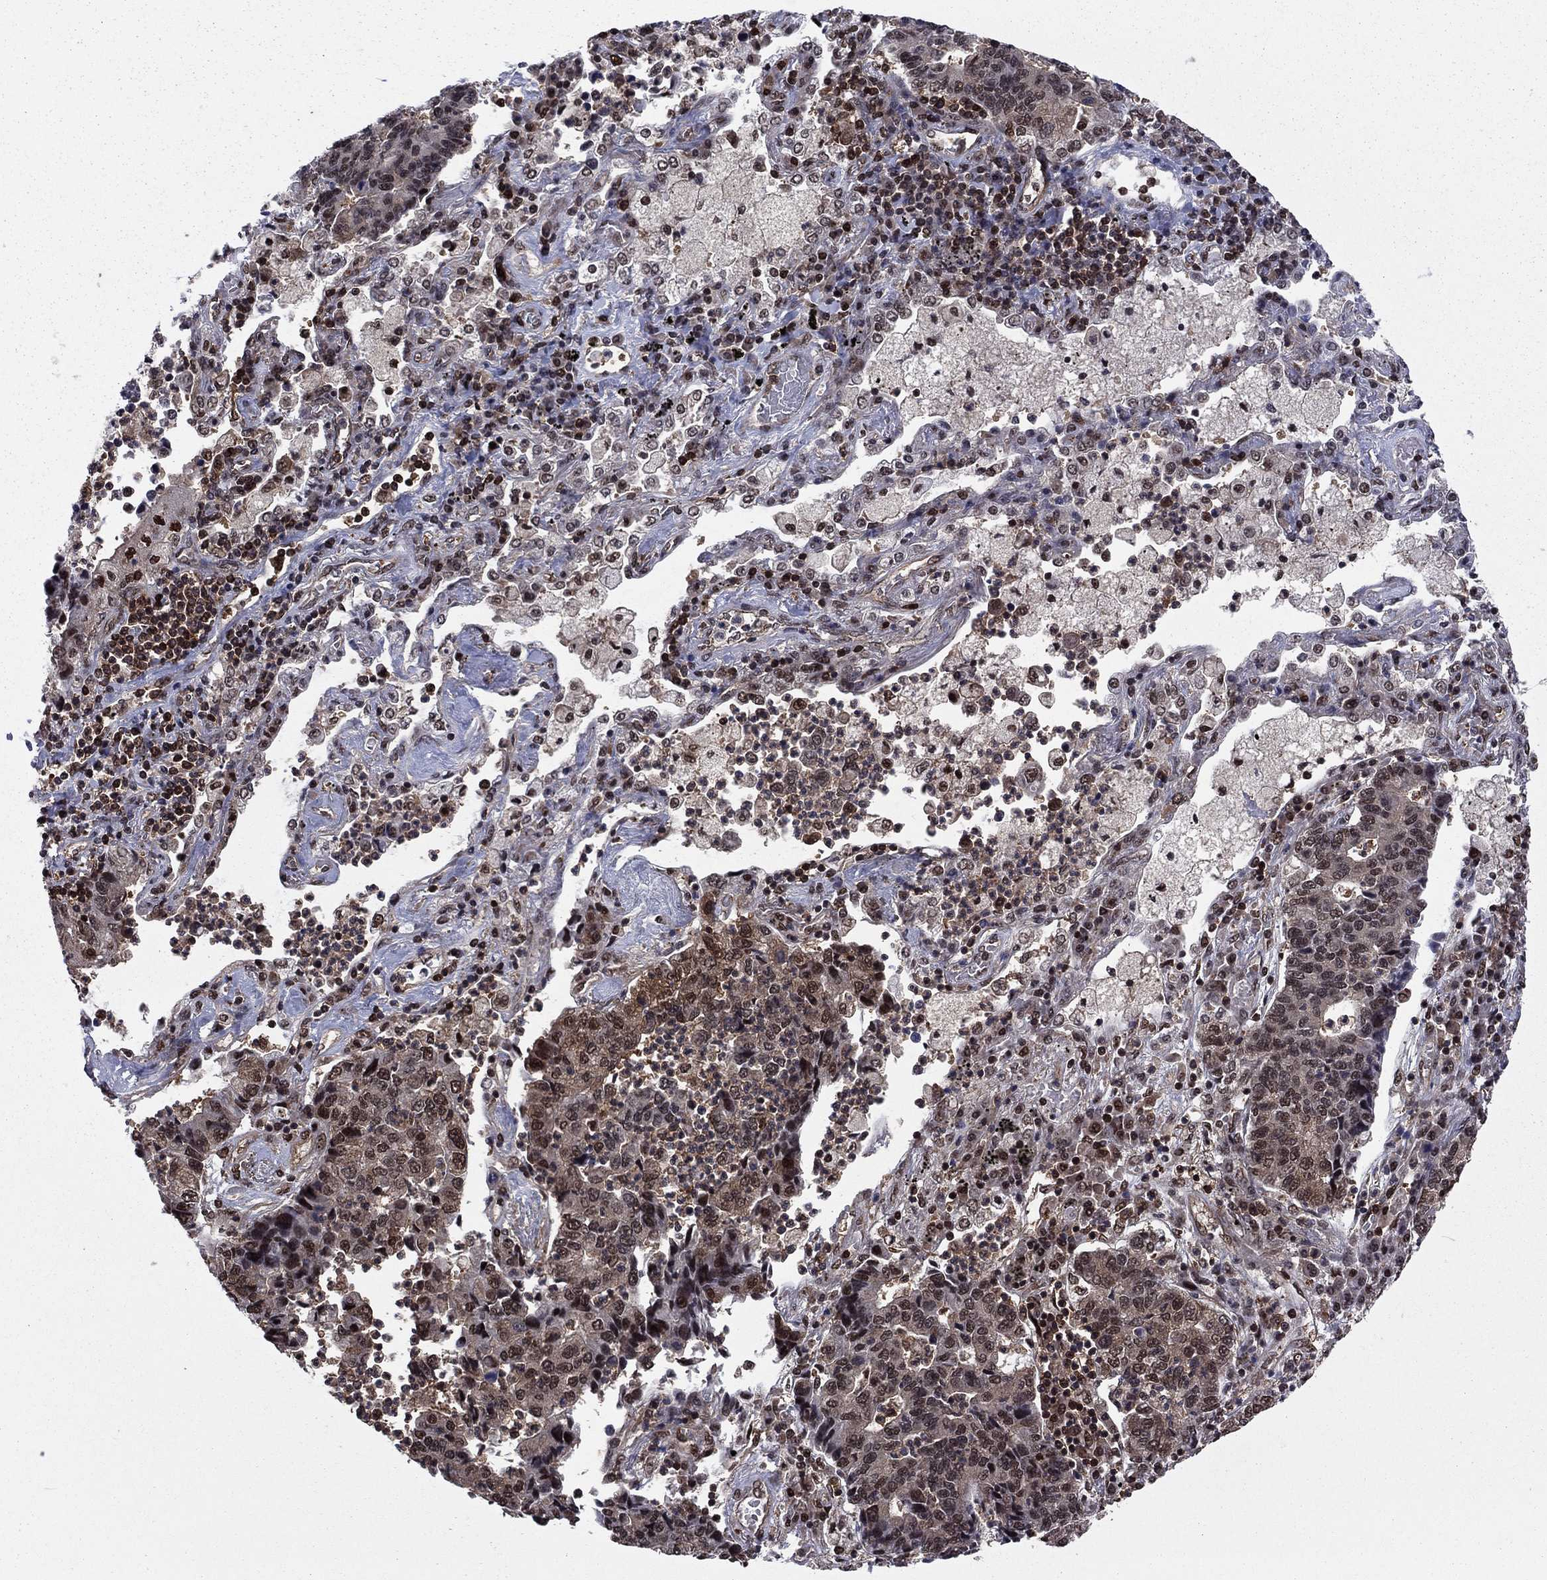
{"staining": {"intensity": "moderate", "quantity": "<25%", "location": "nuclear"}, "tissue": "lung cancer", "cell_type": "Tumor cells", "image_type": "cancer", "snomed": [{"axis": "morphology", "description": "Adenocarcinoma, NOS"}, {"axis": "topography", "description": "Lung"}], "caption": "Adenocarcinoma (lung) was stained to show a protein in brown. There is low levels of moderate nuclear staining in approximately <25% of tumor cells. The protein of interest is stained brown, and the nuclei are stained in blue (DAB (3,3'-diaminobenzidine) IHC with brightfield microscopy, high magnification).", "gene": "PSMD2", "patient": {"sex": "female", "age": 57}}